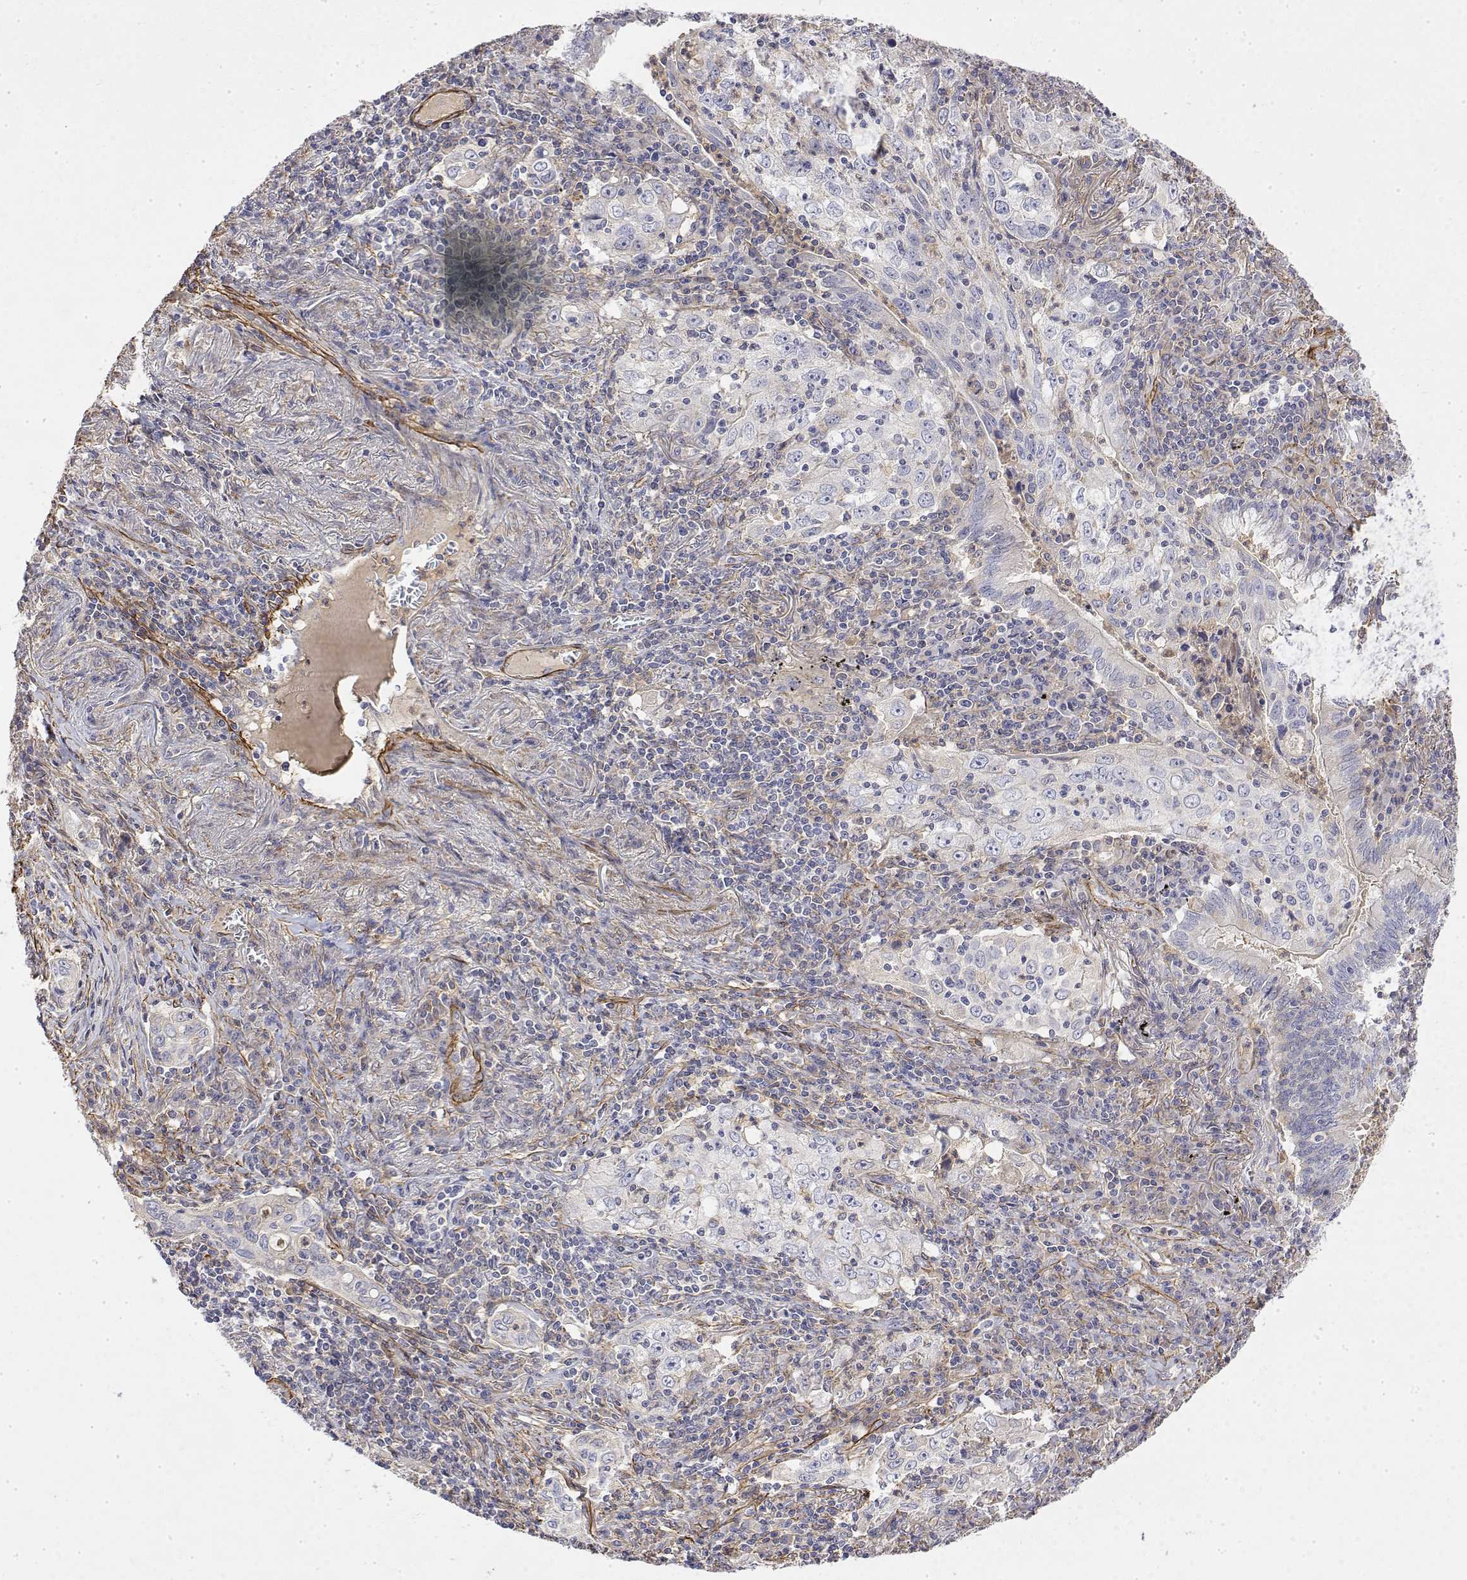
{"staining": {"intensity": "negative", "quantity": "none", "location": "none"}, "tissue": "lung cancer", "cell_type": "Tumor cells", "image_type": "cancer", "snomed": [{"axis": "morphology", "description": "Squamous cell carcinoma, NOS"}, {"axis": "topography", "description": "Lung"}], "caption": "Immunohistochemistry (IHC) micrograph of neoplastic tissue: human lung squamous cell carcinoma stained with DAB (3,3'-diaminobenzidine) shows no significant protein staining in tumor cells.", "gene": "SOWAHD", "patient": {"sex": "male", "age": 71}}